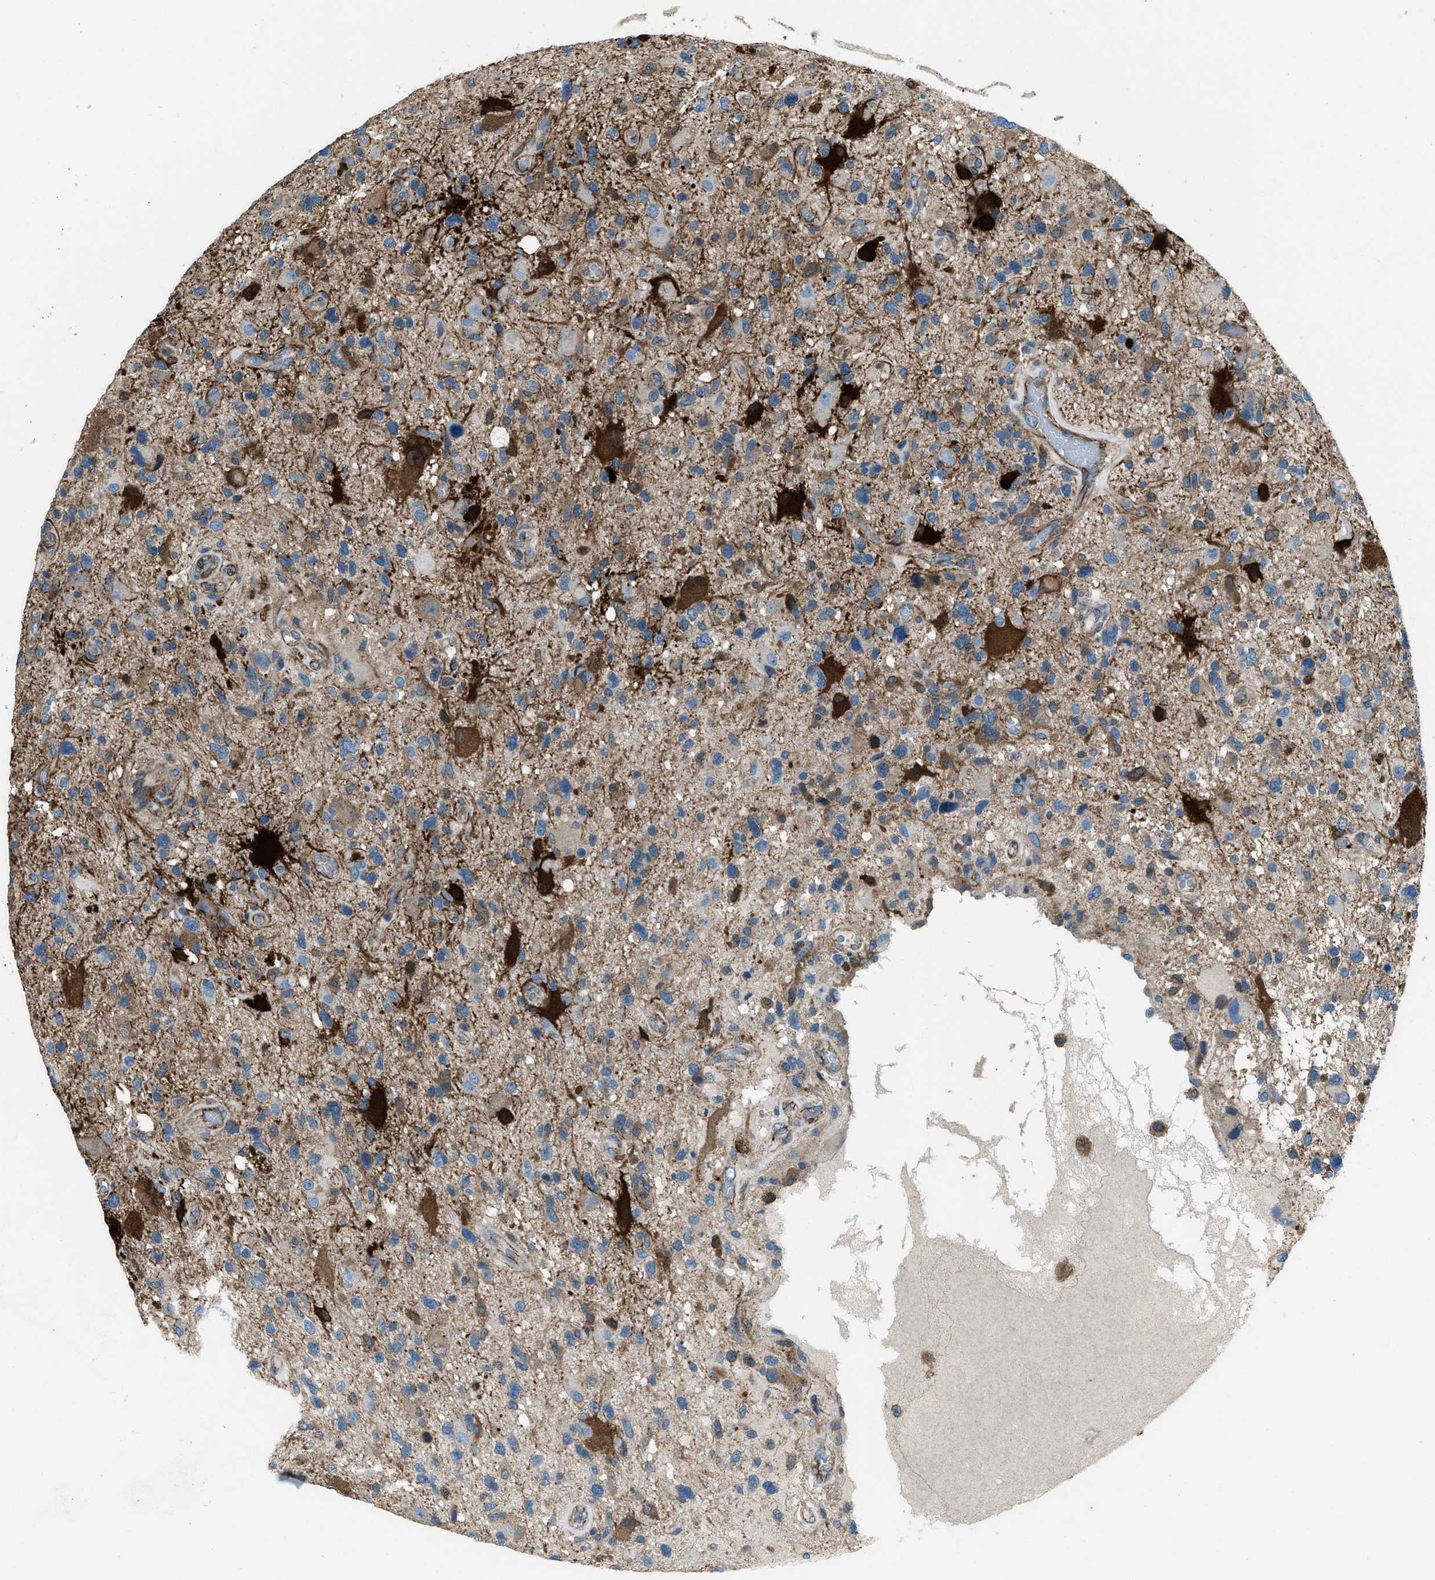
{"staining": {"intensity": "strong", "quantity": "<25%", "location": "cytoplasmic/membranous"}, "tissue": "glioma", "cell_type": "Tumor cells", "image_type": "cancer", "snomed": [{"axis": "morphology", "description": "Glioma, malignant, High grade"}, {"axis": "topography", "description": "Brain"}], "caption": "High-magnification brightfield microscopy of high-grade glioma (malignant) stained with DAB (3,3'-diaminobenzidine) (brown) and counterstained with hematoxylin (blue). tumor cells exhibit strong cytoplasmic/membranous expression is appreciated in about<25% of cells.", "gene": "SVIL", "patient": {"sex": "male", "age": 33}}